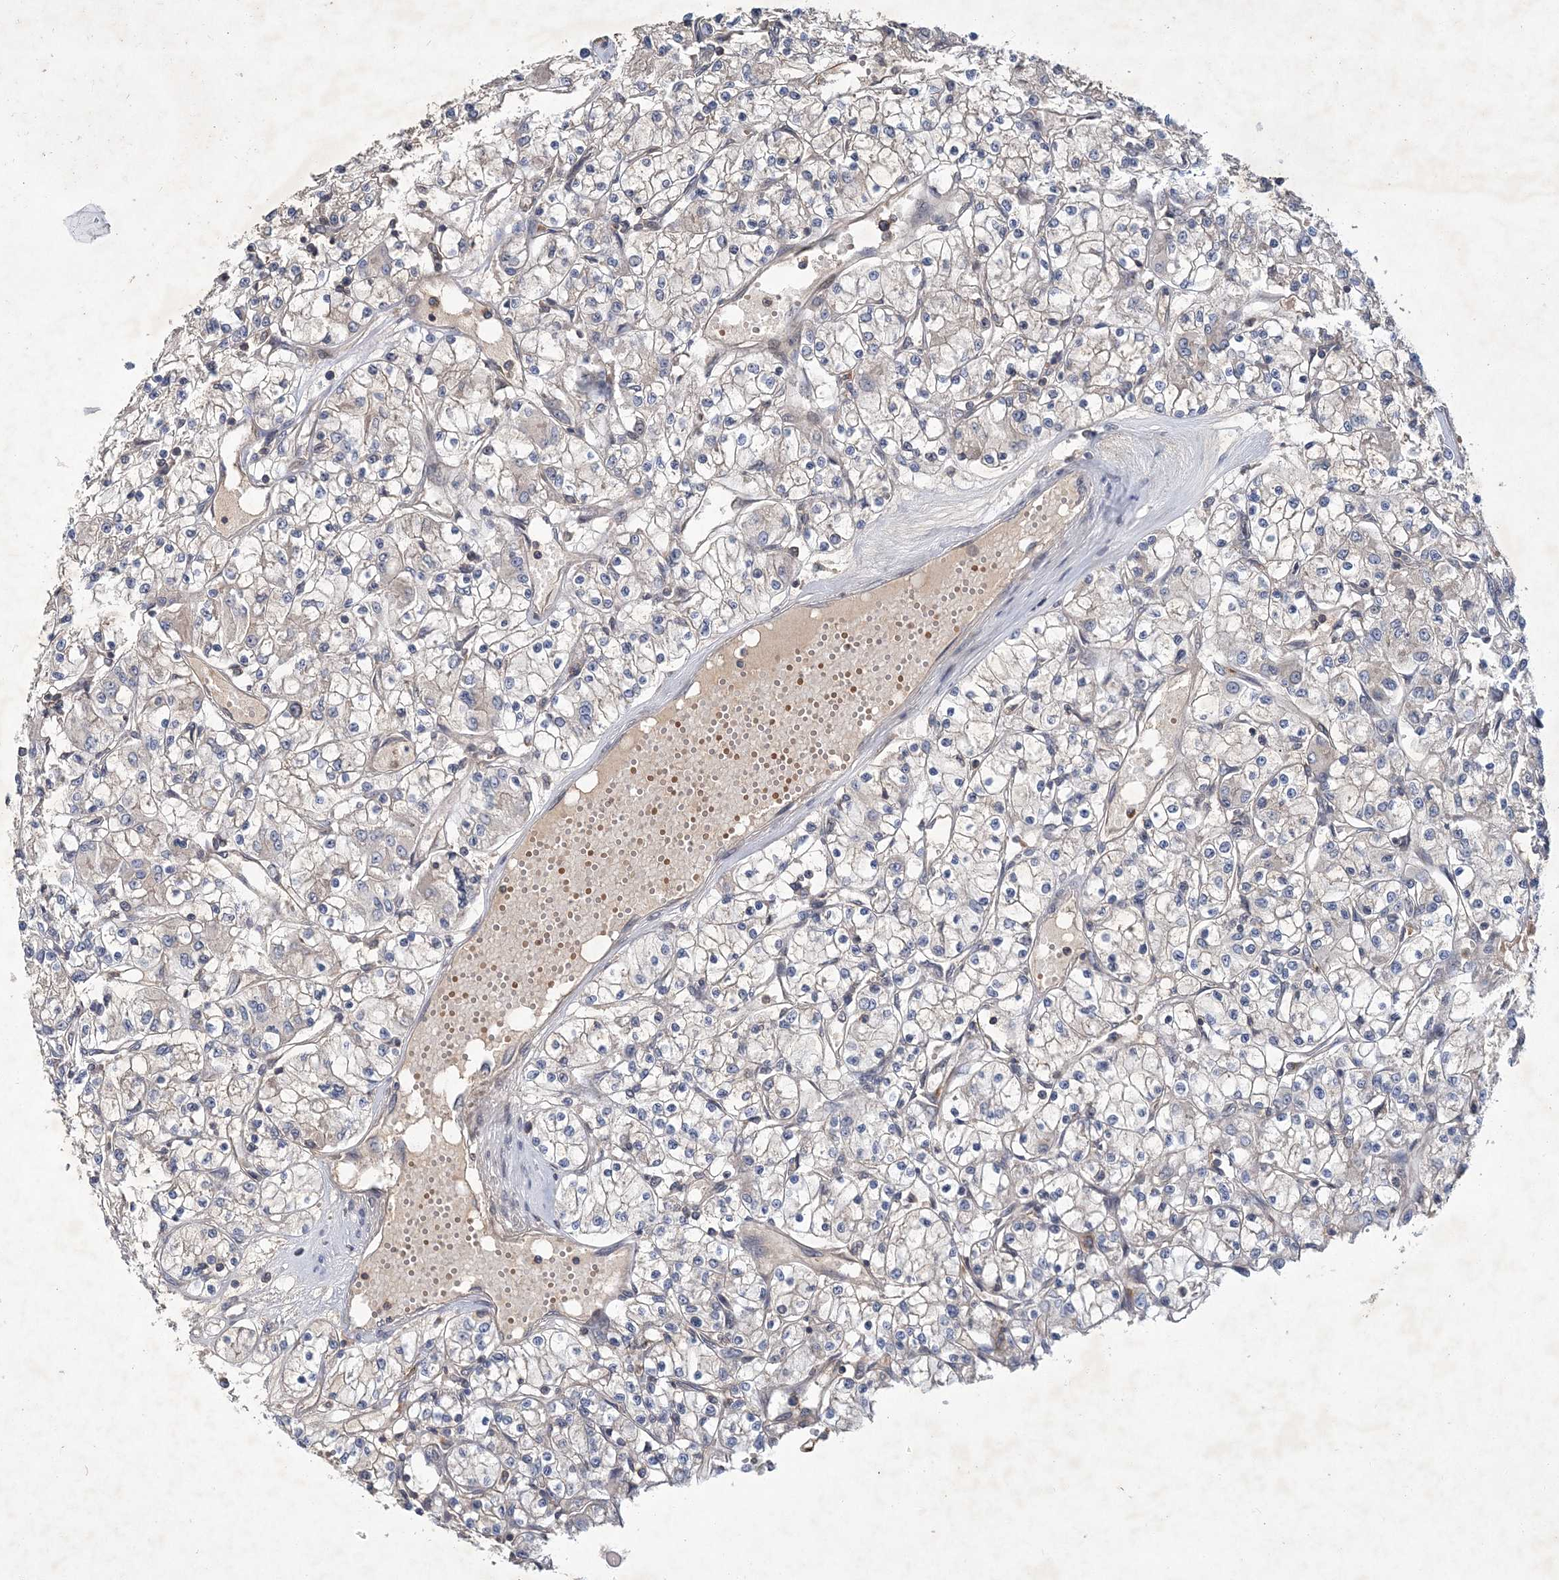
{"staining": {"intensity": "negative", "quantity": "none", "location": "none"}, "tissue": "renal cancer", "cell_type": "Tumor cells", "image_type": "cancer", "snomed": [{"axis": "morphology", "description": "Adenocarcinoma, NOS"}, {"axis": "topography", "description": "Kidney"}], "caption": "Tumor cells are negative for brown protein staining in adenocarcinoma (renal). (DAB (3,3'-diaminobenzidine) immunohistochemistry with hematoxylin counter stain).", "gene": "RNF25", "patient": {"sex": "female", "age": 59}}